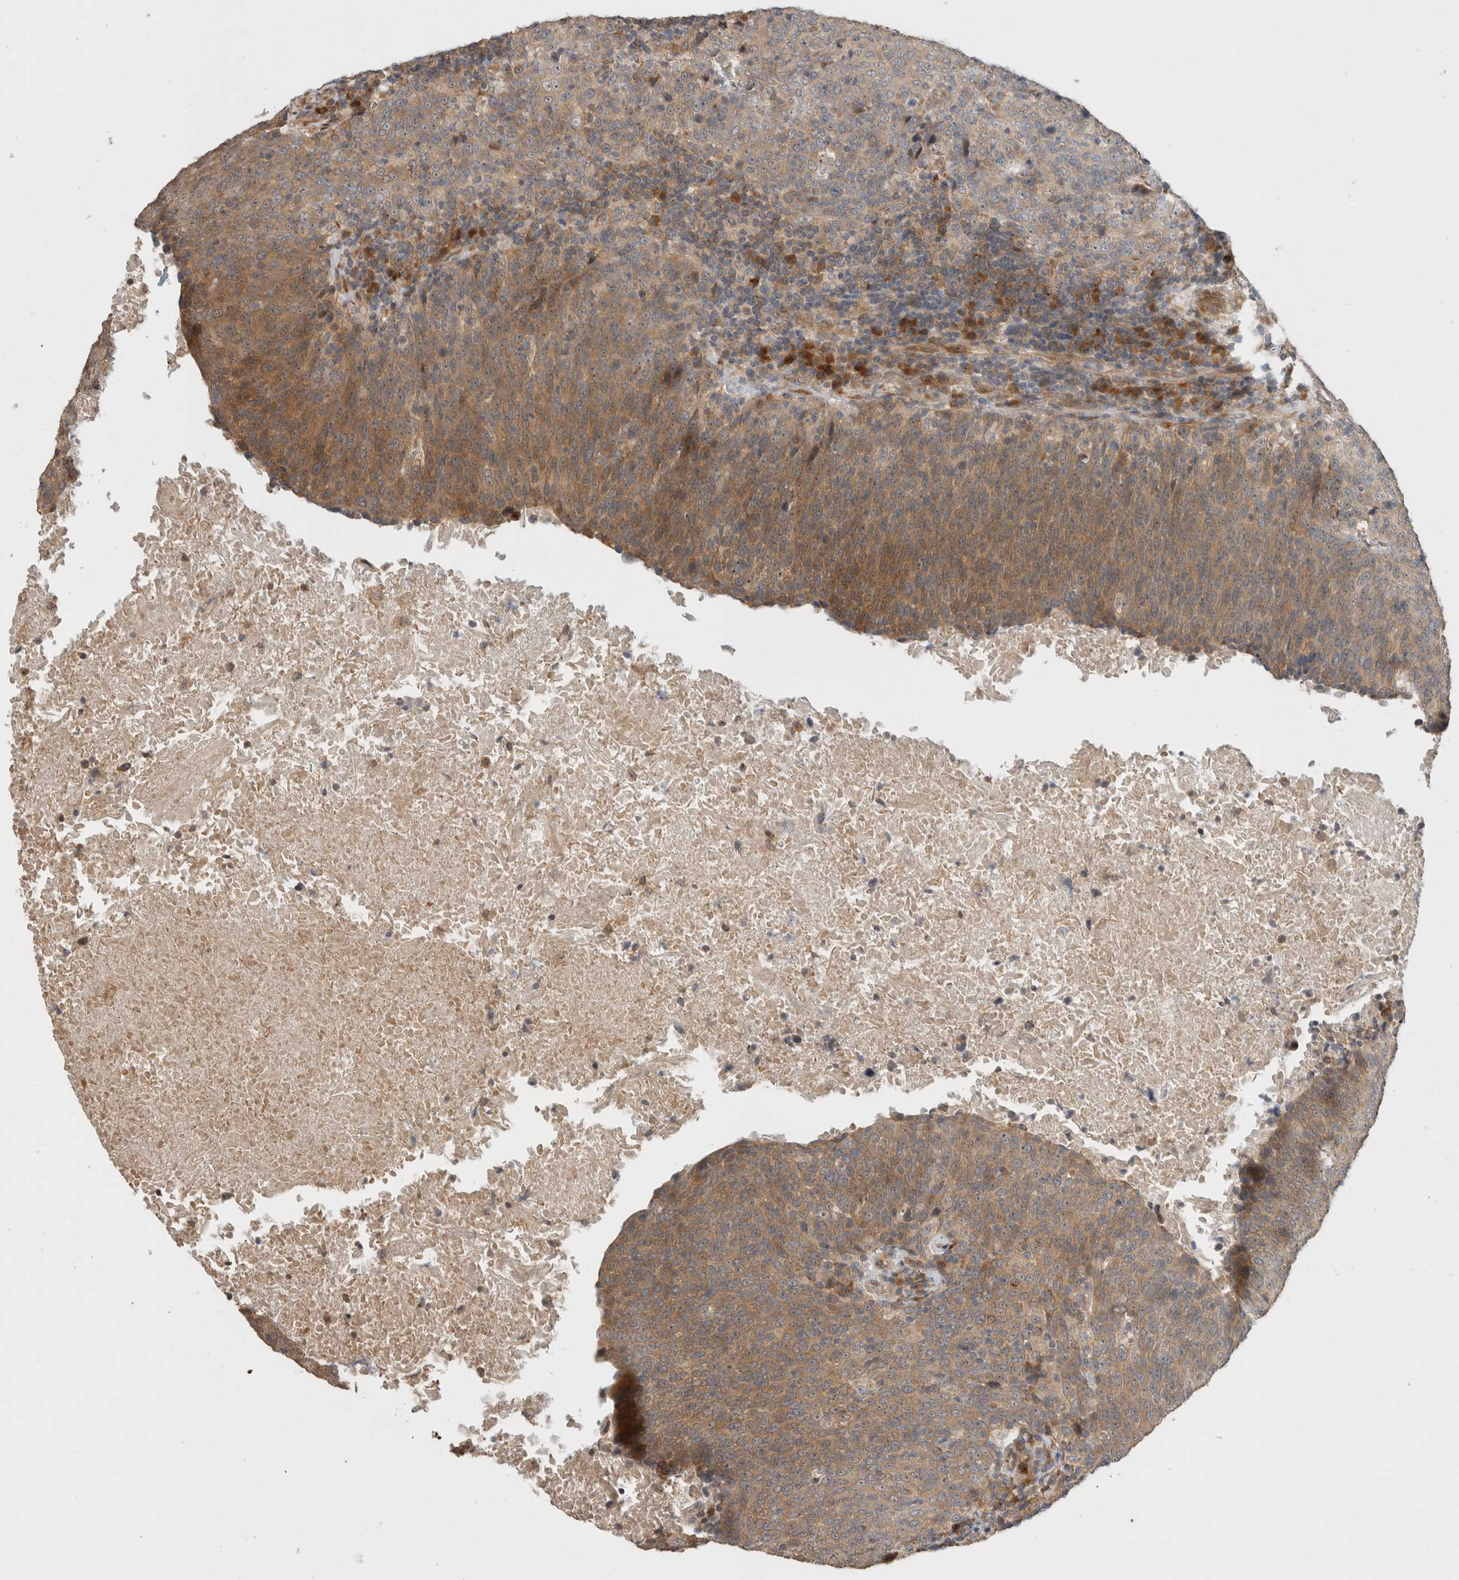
{"staining": {"intensity": "moderate", "quantity": ">75%", "location": "cytoplasmic/membranous"}, "tissue": "head and neck cancer", "cell_type": "Tumor cells", "image_type": "cancer", "snomed": [{"axis": "morphology", "description": "Squamous cell carcinoma, NOS"}, {"axis": "morphology", "description": "Squamous cell carcinoma, metastatic, NOS"}, {"axis": "topography", "description": "Lymph node"}, {"axis": "topography", "description": "Head-Neck"}], "caption": "Head and neck cancer stained for a protein shows moderate cytoplasmic/membranous positivity in tumor cells.", "gene": "PCDHB15", "patient": {"sex": "male", "age": 62}}